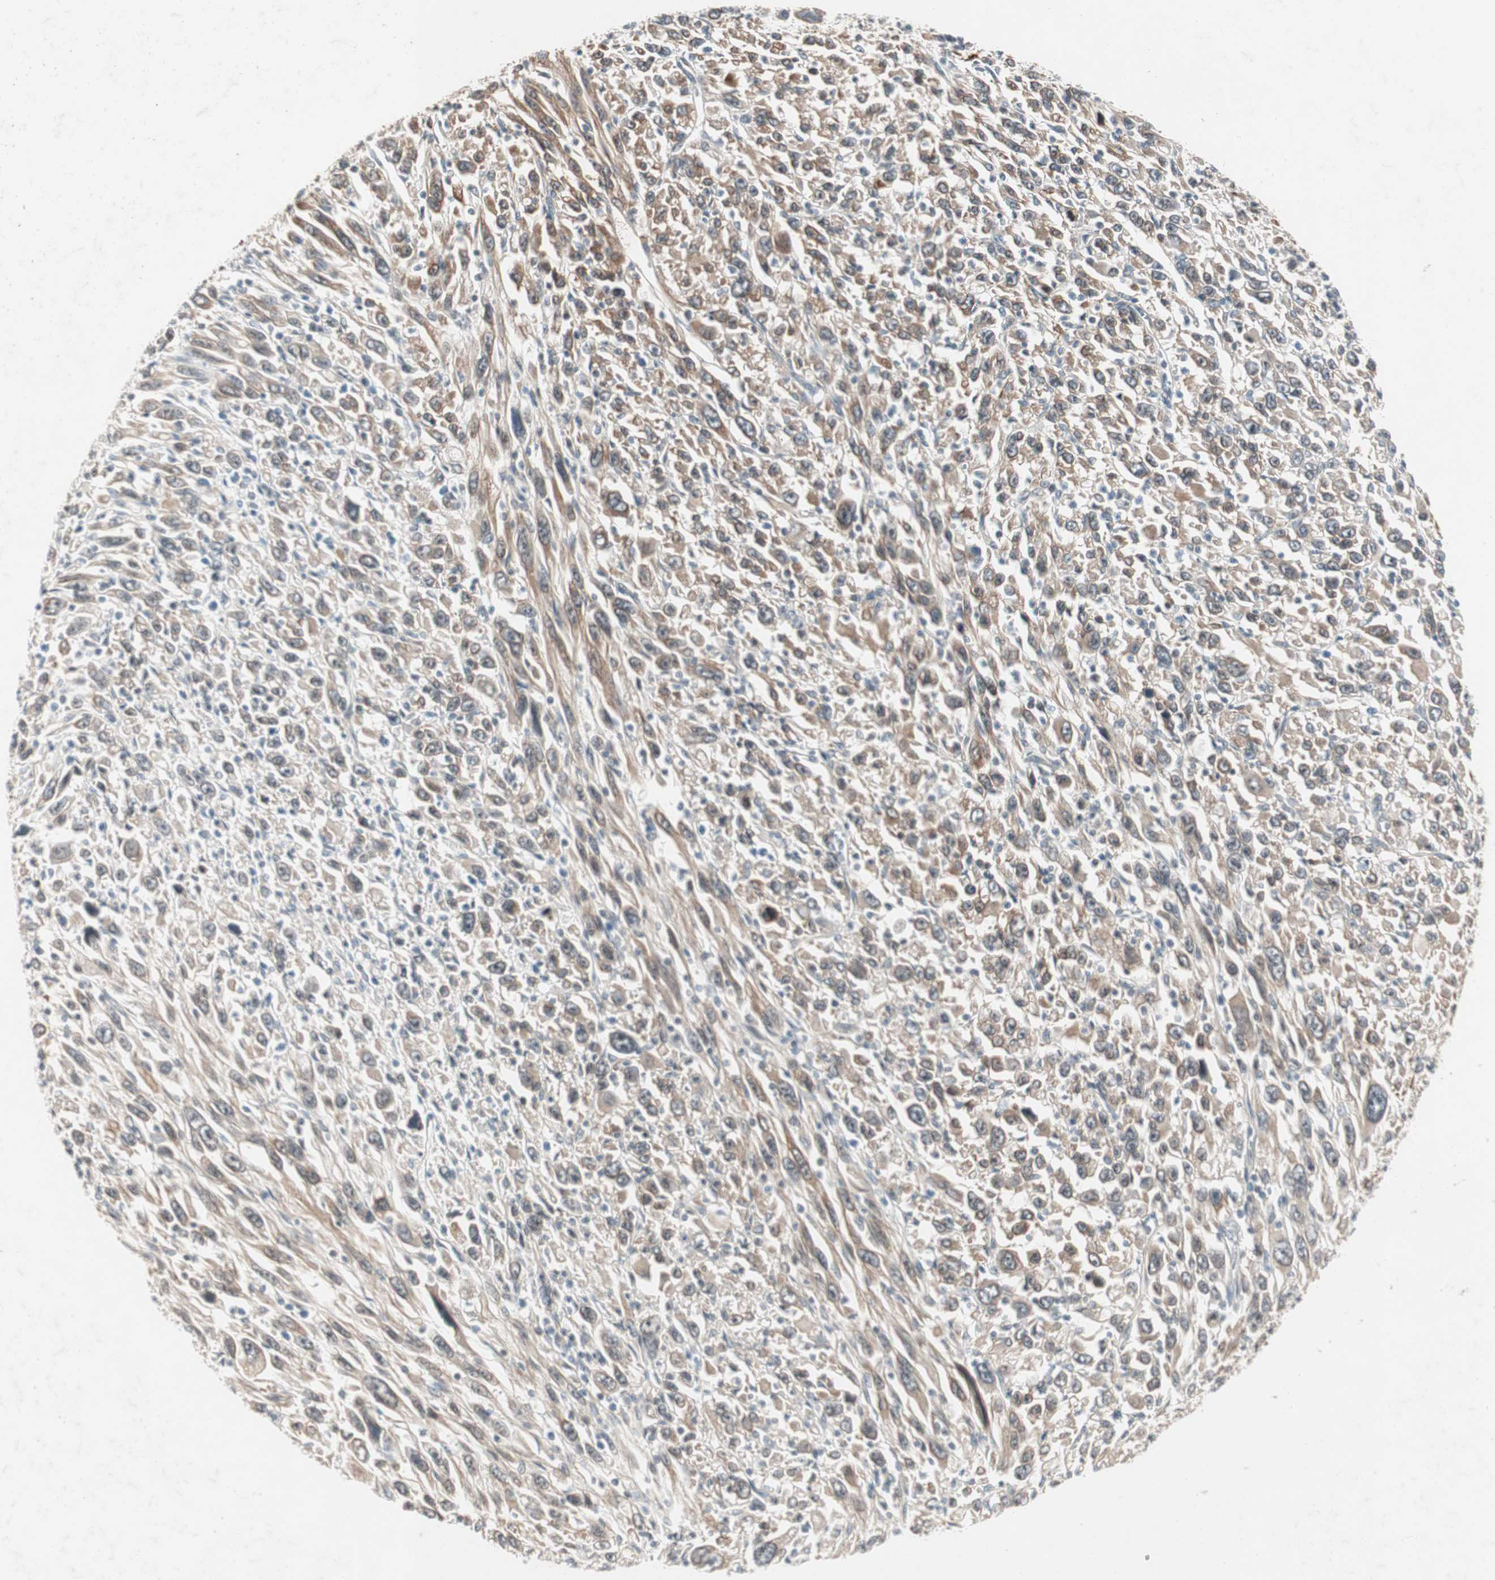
{"staining": {"intensity": "weak", "quantity": ">75%", "location": "cytoplasmic/membranous"}, "tissue": "melanoma", "cell_type": "Tumor cells", "image_type": "cancer", "snomed": [{"axis": "morphology", "description": "Malignant melanoma, Metastatic site"}, {"axis": "topography", "description": "Skin"}], "caption": "IHC histopathology image of neoplastic tissue: human melanoma stained using immunohistochemistry (IHC) reveals low levels of weak protein expression localized specifically in the cytoplasmic/membranous of tumor cells, appearing as a cytoplasmic/membranous brown color.", "gene": "PGBD1", "patient": {"sex": "female", "age": 56}}